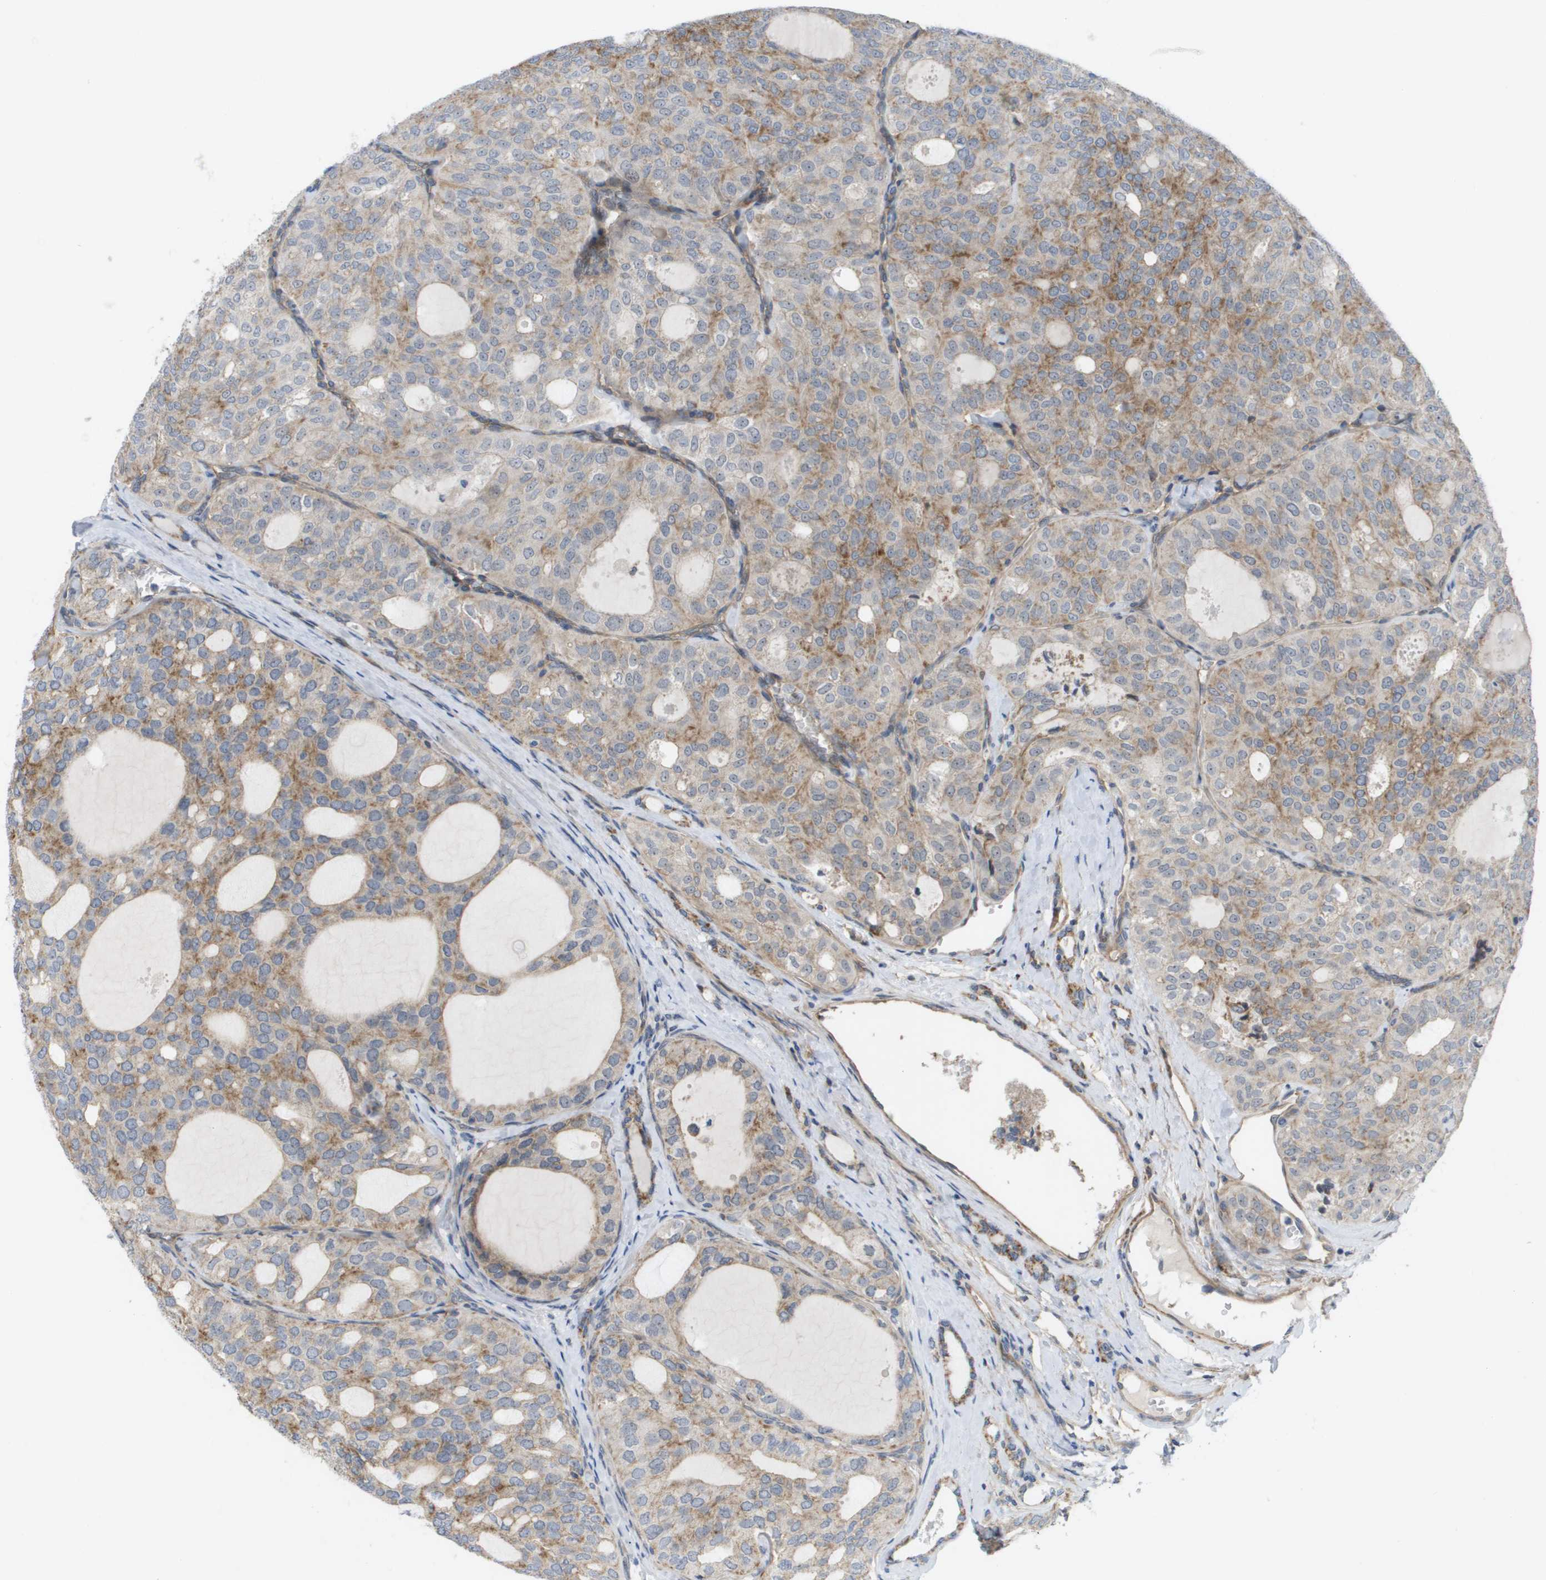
{"staining": {"intensity": "moderate", "quantity": "25%-75%", "location": "cytoplasmic/membranous"}, "tissue": "thyroid cancer", "cell_type": "Tumor cells", "image_type": "cancer", "snomed": [{"axis": "morphology", "description": "Follicular adenoma carcinoma, NOS"}, {"axis": "topography", "description": "Thyroid gland"}], "caption": "A micrograph of human follicular adenoma carcinoma (thyroid) stained for a protein displays moderate cytoplasmic/membranous brown staining in tumor cells. Ihc stains the protein in brown and the nuclei are stained blue.", "gene": "MTARC2", "patient": {"sex": "male", "age": 75}}